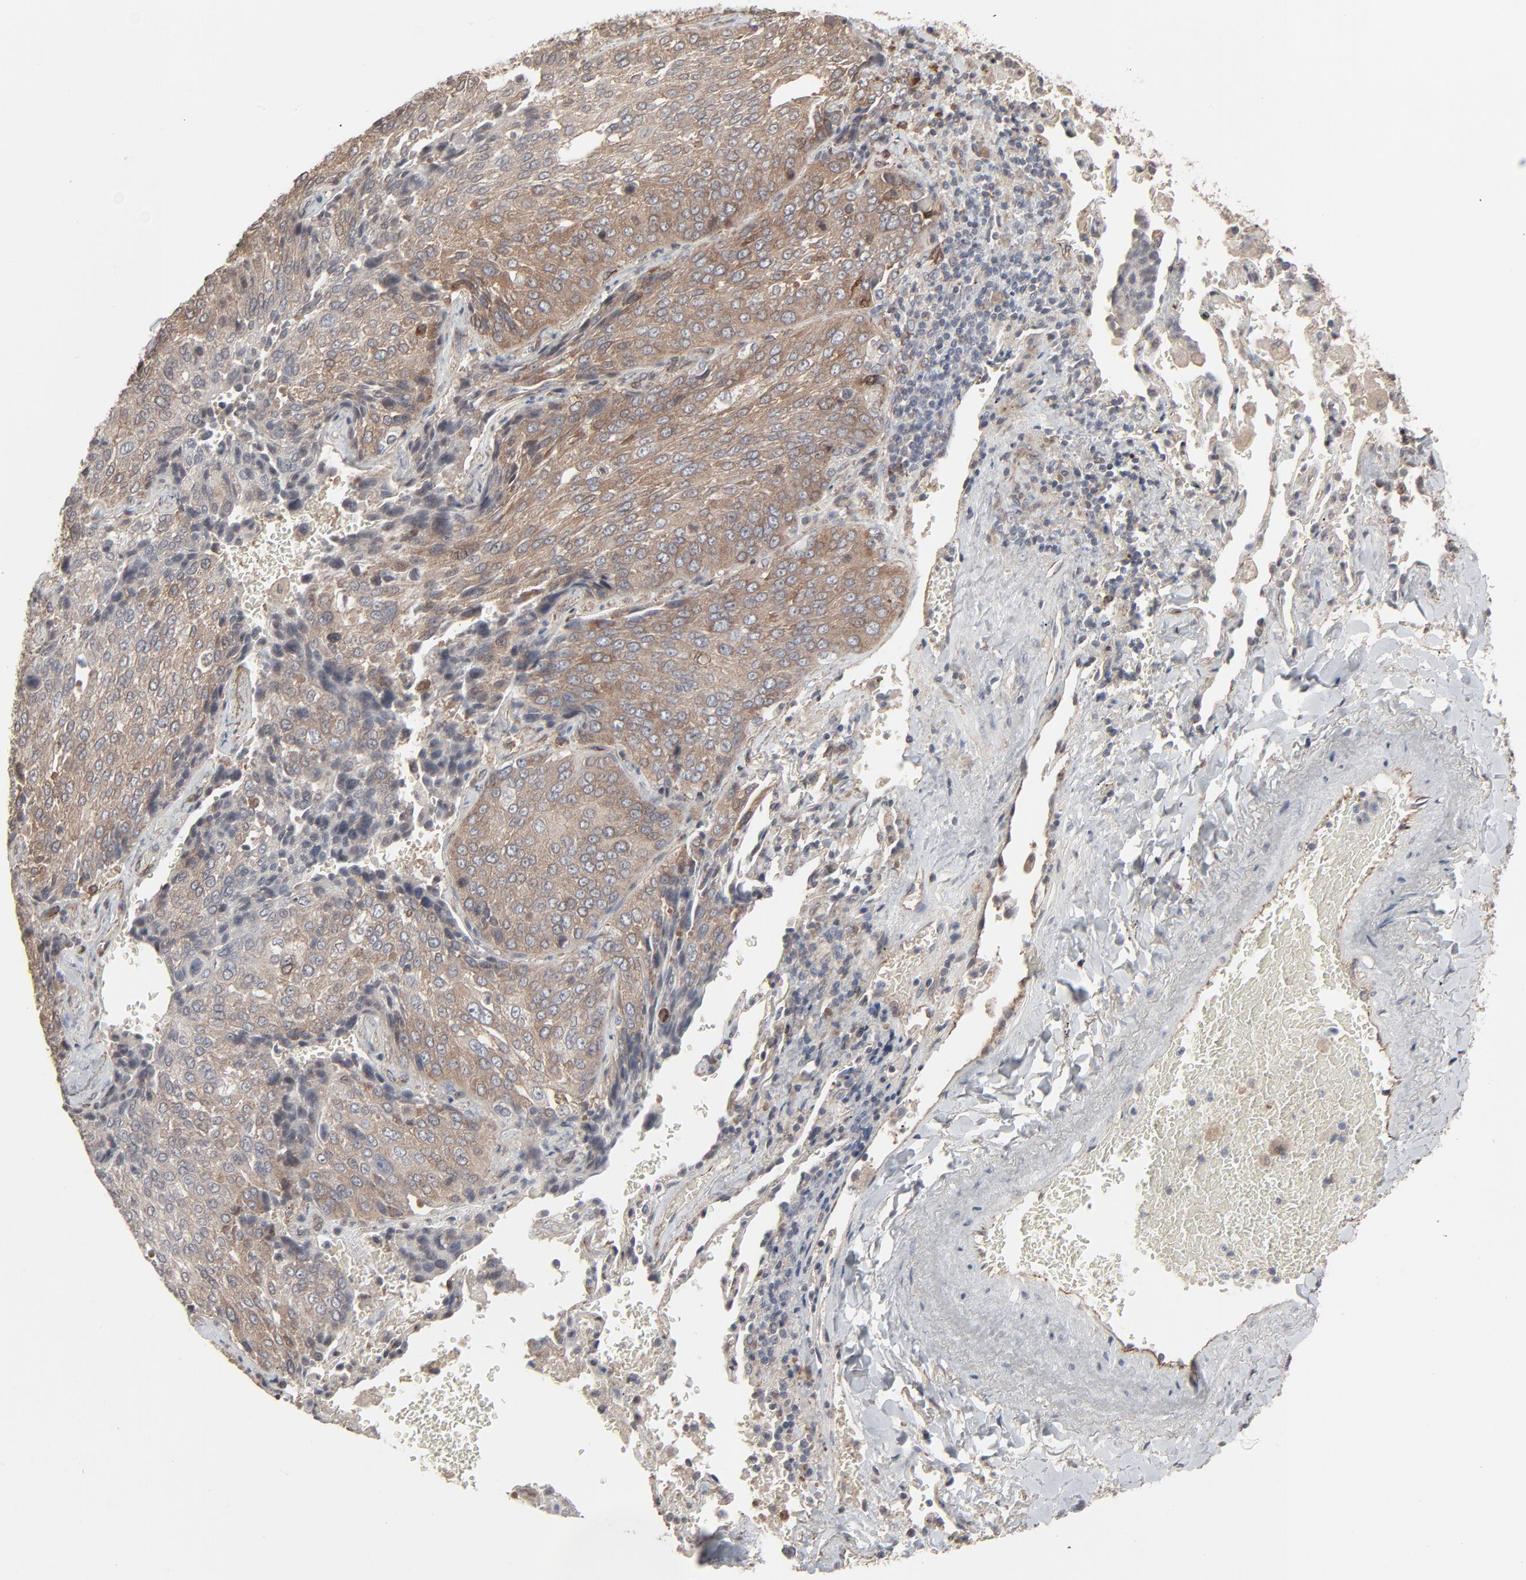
{"staining": {"intensity": "moderate", "quantity": ">75%", "location": "cytoplasmic/membranous"}, "tissue": "lung cancer", "cell_type": "Tumor cells", "image_type": "cancer", "snomed": [{"axis": "morphology", "description": "Squamous cell carcinoma, NOS"}, {"axis": "topography", "description": "Lung"}], "caption": "Brown immunohistochemical staining in human lung cancer reveals moderate cytoplasmic/membranous expression in approximately >75% of tumor cells.", "gene": "CTNND1", "patient": {"sex": "male", "age": 54}}